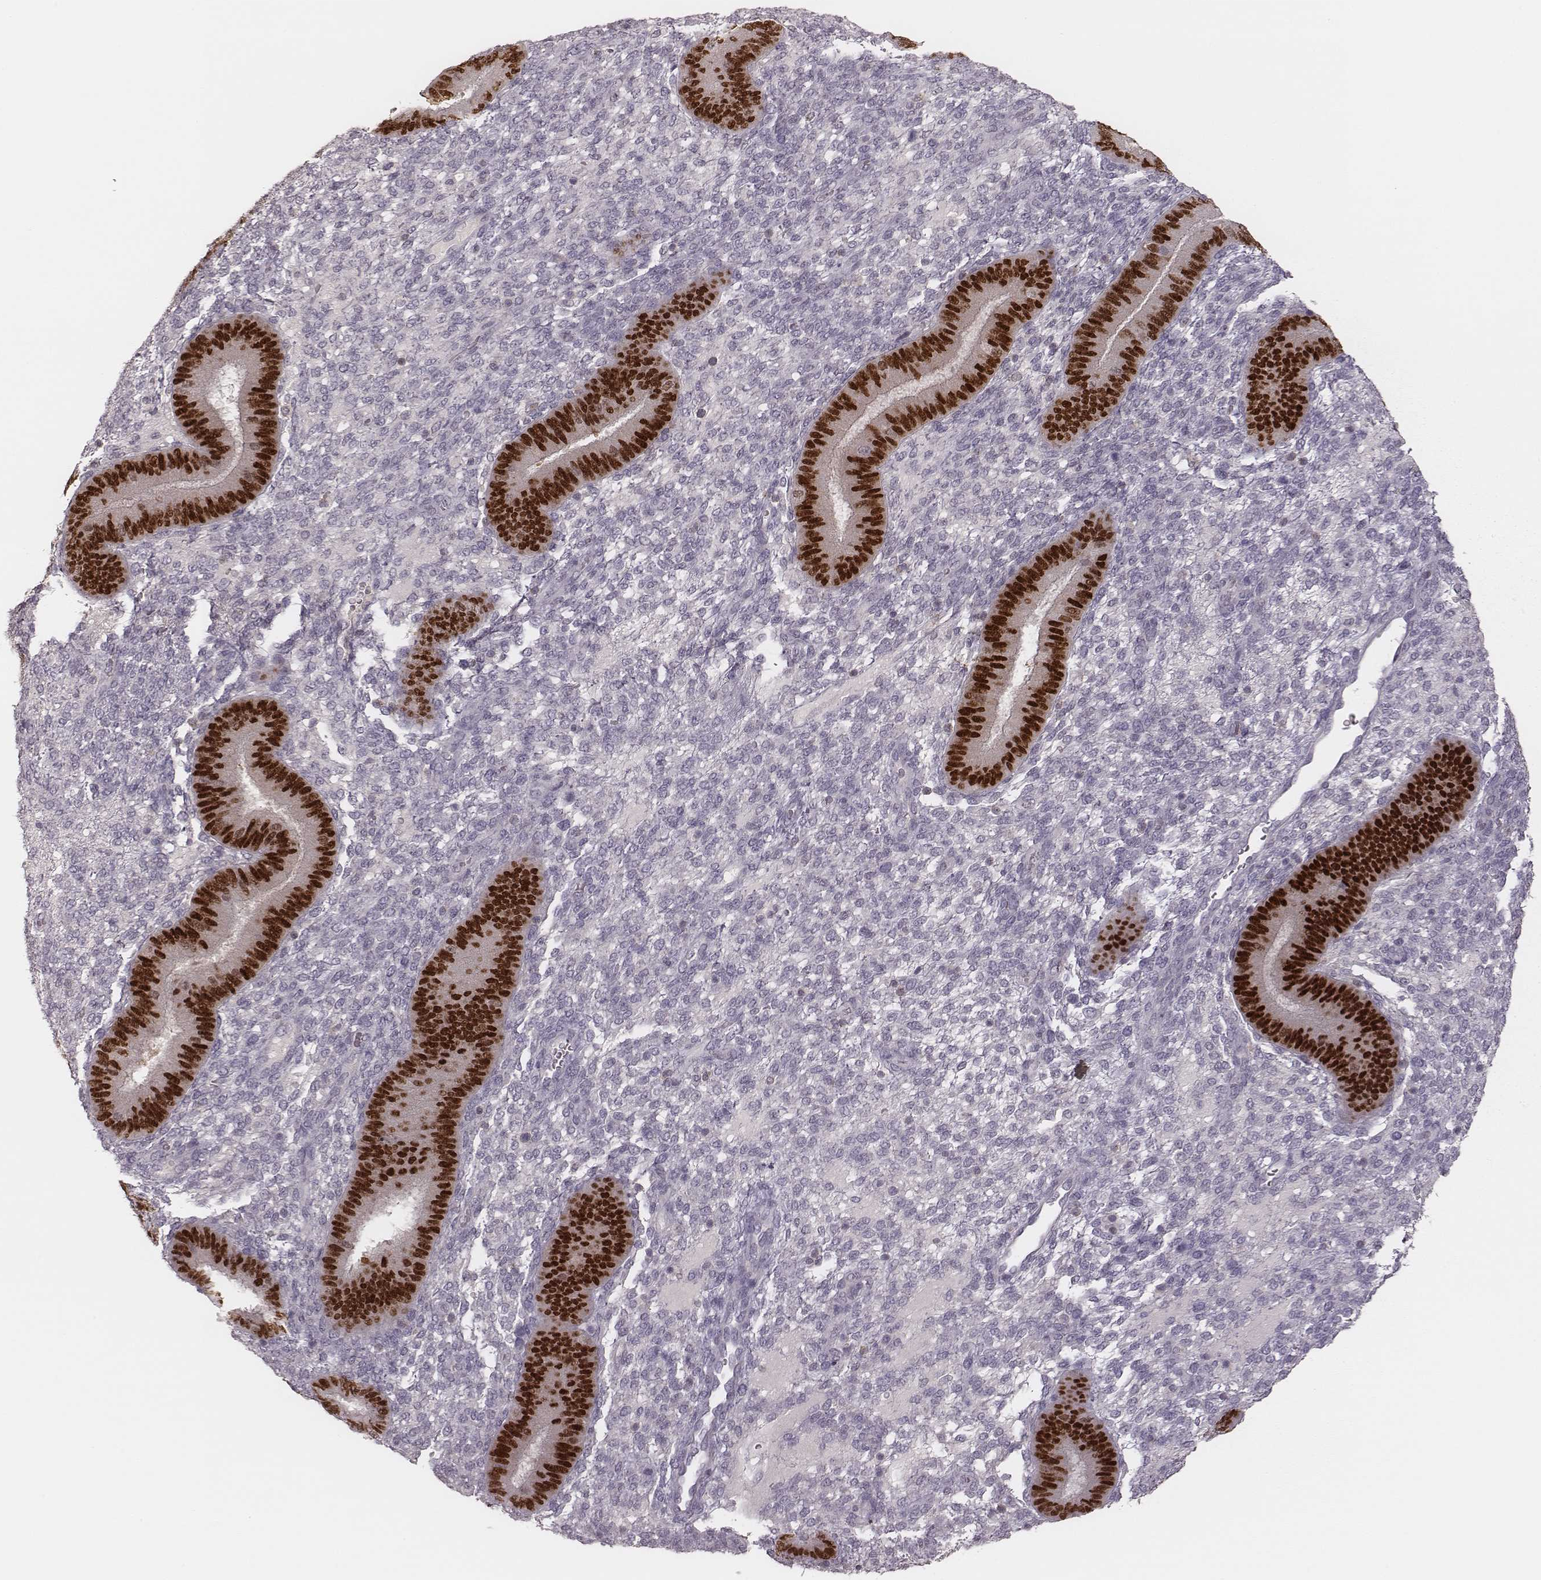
{"staining": {"intensity": "negative", "quantity": "none", "location": "none"}, "tissue": "endometrium", "cell_type": "Cells in endometrial stroma", "image_type": "normal", "snomed": [{"axis": "morphology", "description": "Normal tissue, NOS"}, {"axis": "topography", "description": "Endometrium"}], "caption": "An immunohistochemistry (IHC) image of benign endometrium is shown. There is no staining in cells in endometrial stroma of endometrium.", "gene": "MSX1", "patient": {"sex": "female", "age": 39}}